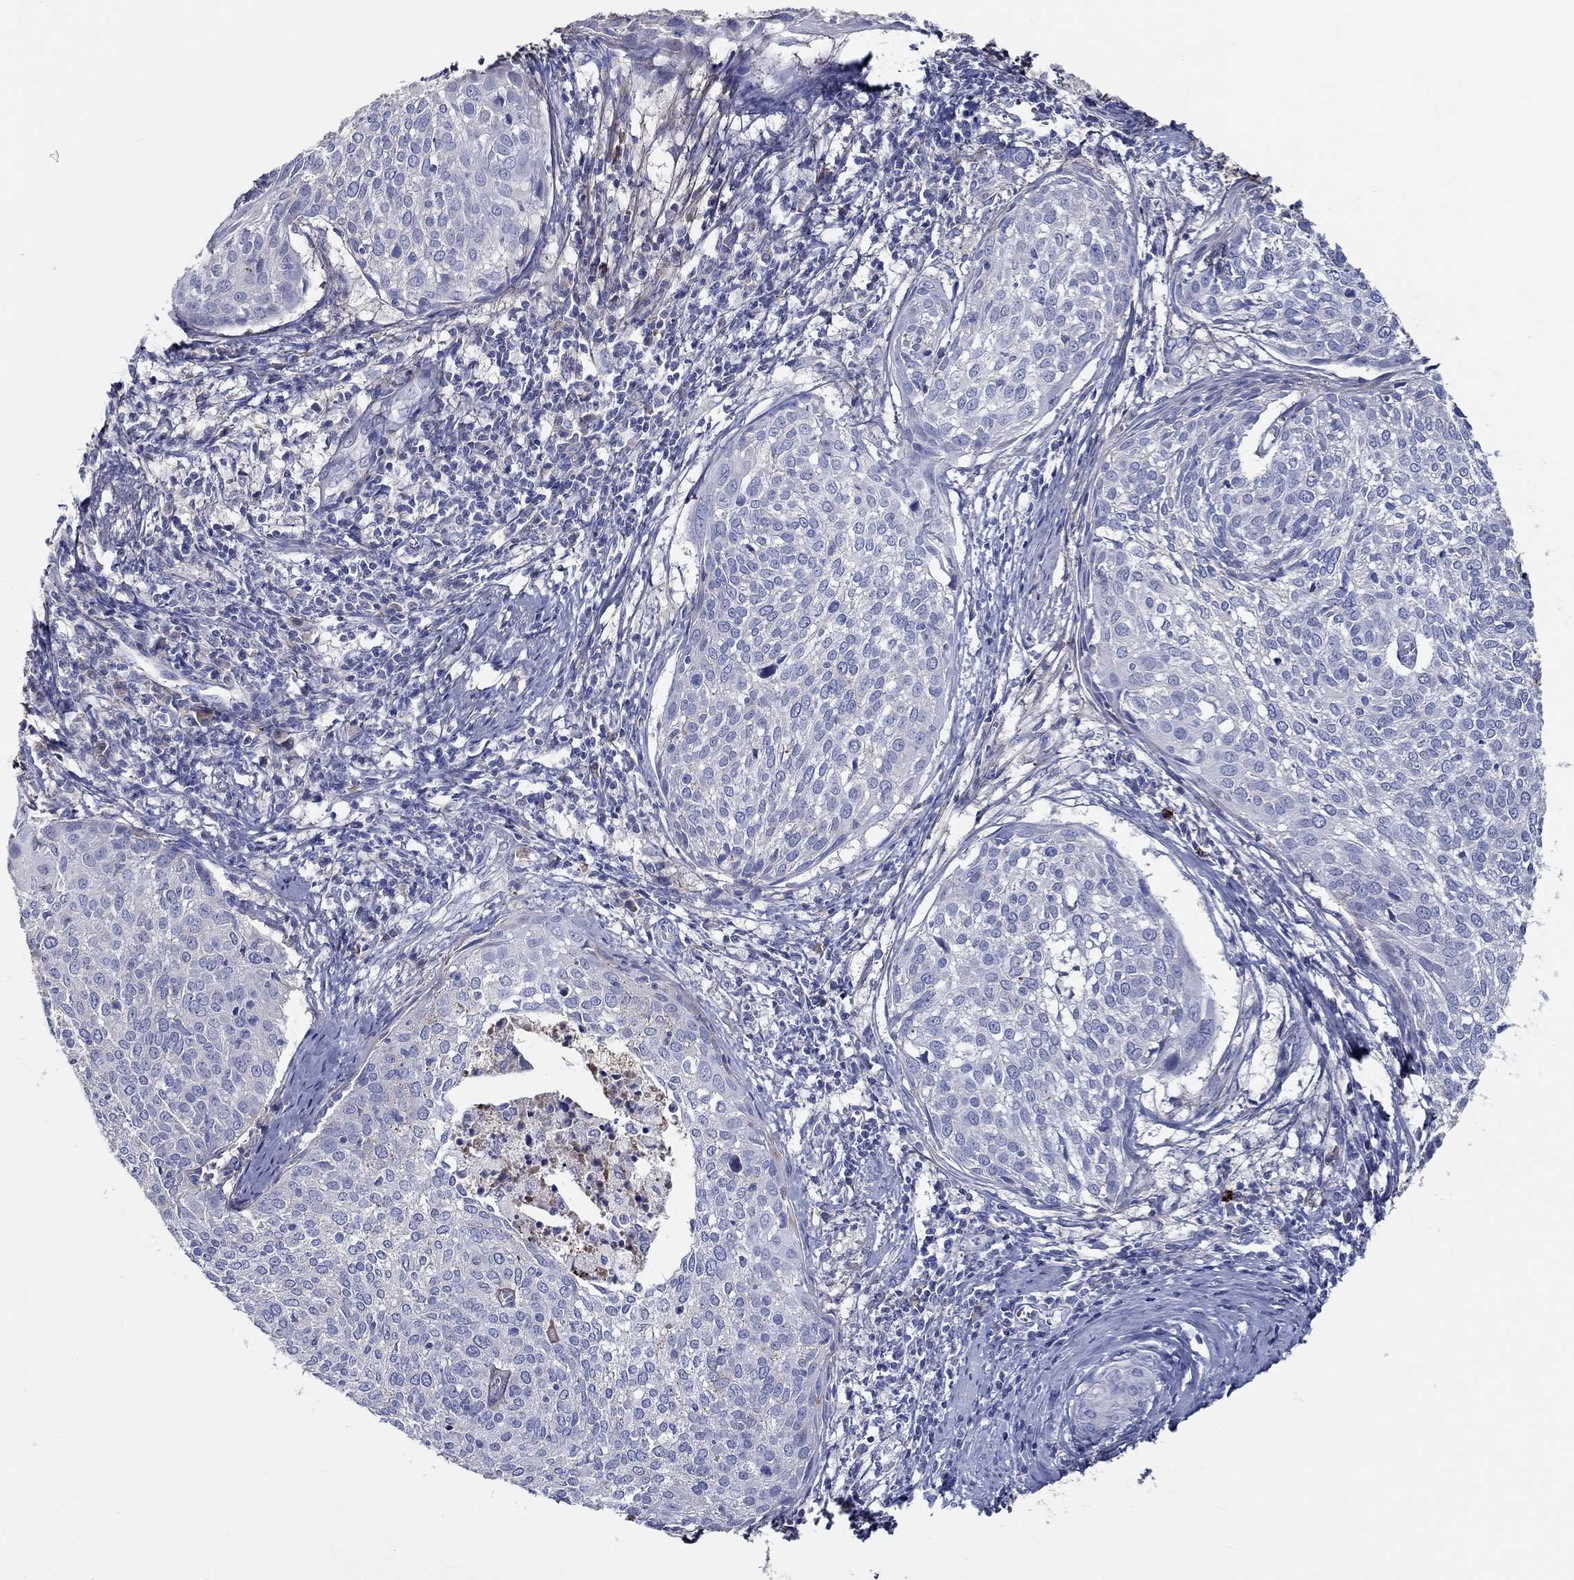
{"staining": {"intensity": "negative", "quantity": "none", "location": "none"}, "tissue": "cervical cancer", "cell_type": "Tumor cells", "image_type": "cancer", "snomed": [{"axis": "morphology", "description": "Squamous cell carcinoma, NOS"}, {"axis": "topography", "description": "Cervix"}], "caption": "A high-resolution image shows IHC staining of squamous cell carcinoma (cervical), which demonstrates no significant staining in tumor cells.", "gene": "TGFBI", "patient": {"sex": "female", "age": 39}}